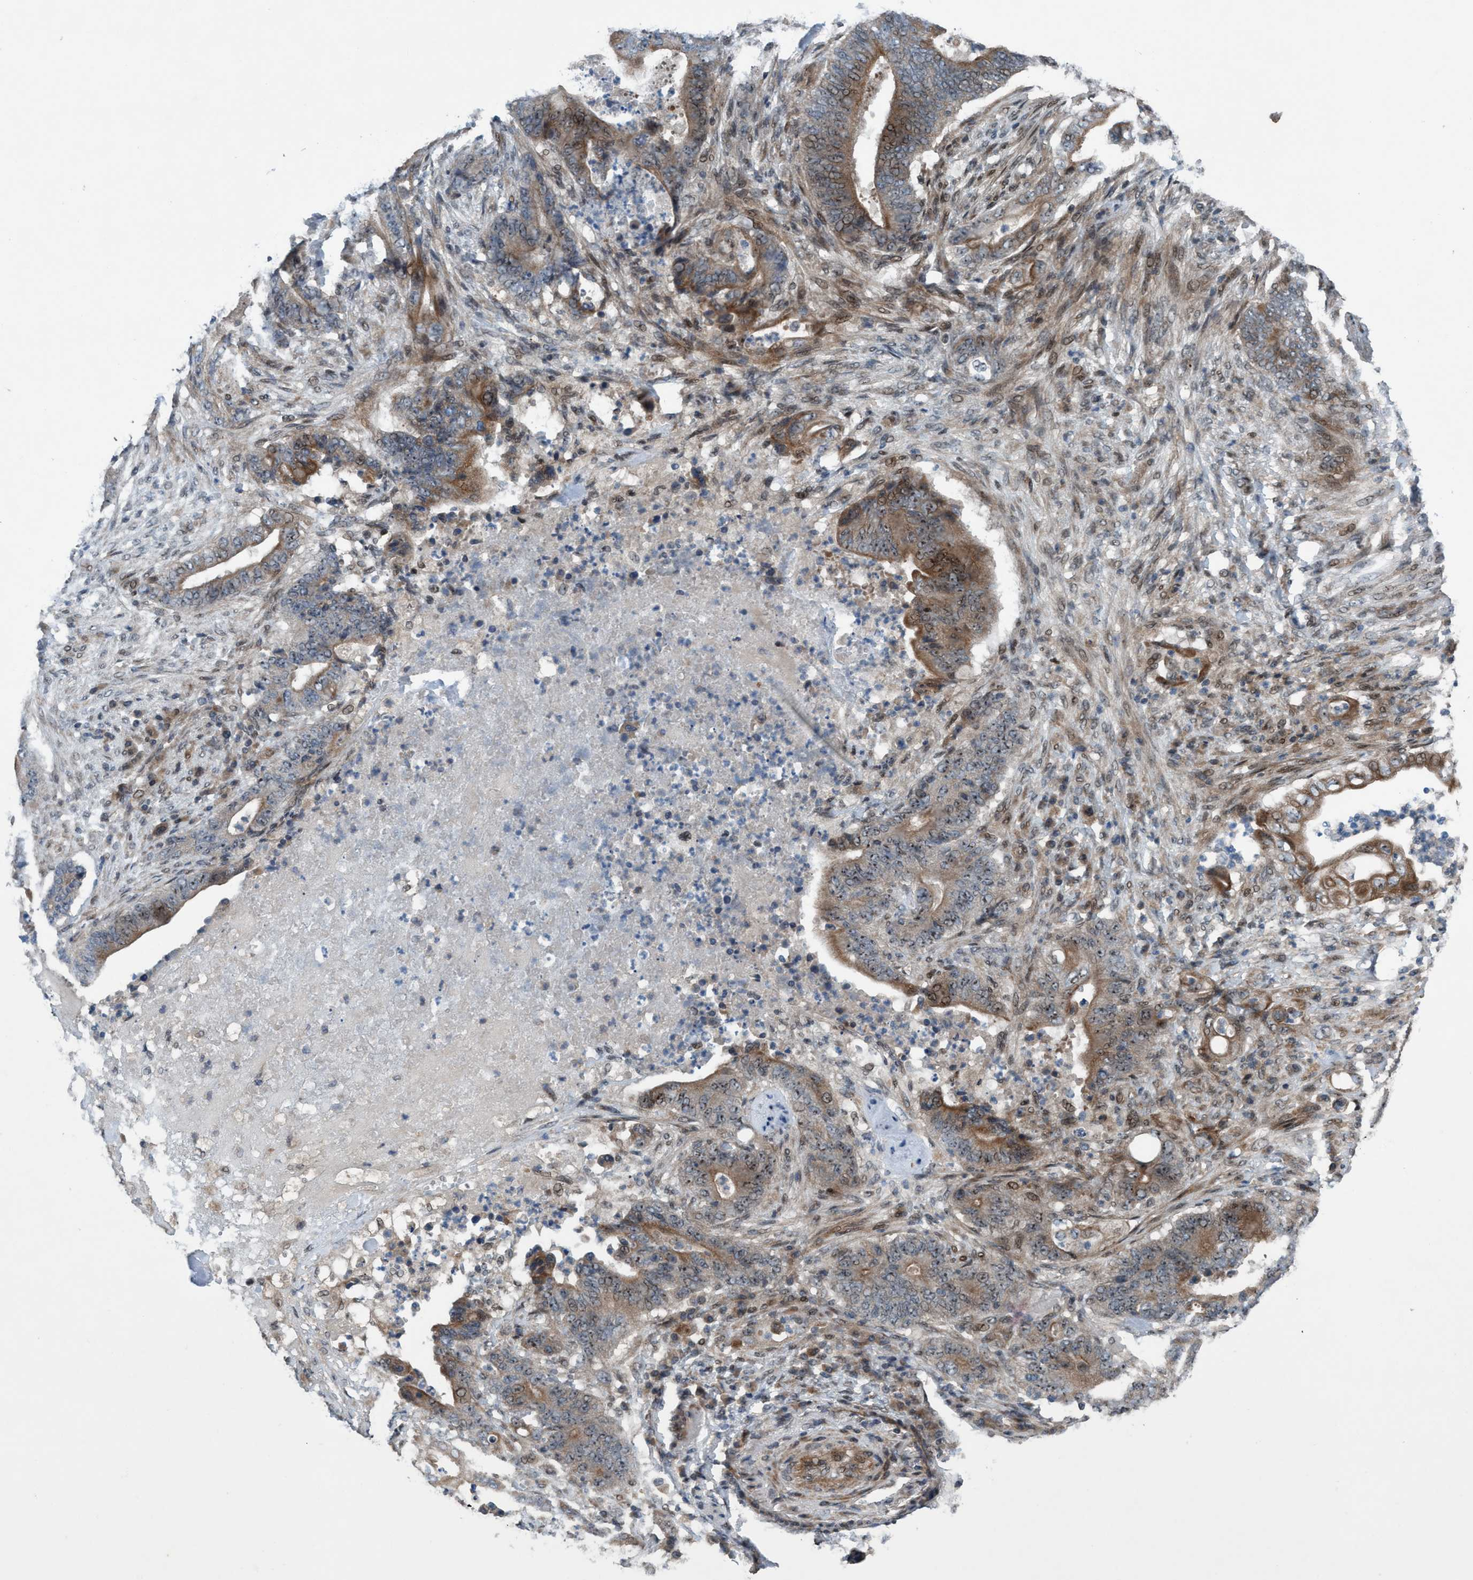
{"staining": {"intensity": "moderate", "quantity": "25%-75%", "location": "cytoplasmic/membranous,nuclear"}, "tissue": "stomach cancer", "cell_type": "Tumor cells", "image_type": "cancer", "snomed": [{"axis": "morphology", "description": "Adenocarcinoma, NOS"}, {"axis": "topography", "description": "Stomach"}], "caption": "Protein staining of stomach adenocarcinoma tissue exhibits moderate cytoplasmic/membranous and nuclear positivity in approximately 25%-75% of tumor cells.", "gene": "NISCH", "patient": {"sex": "female", "age": 73}}